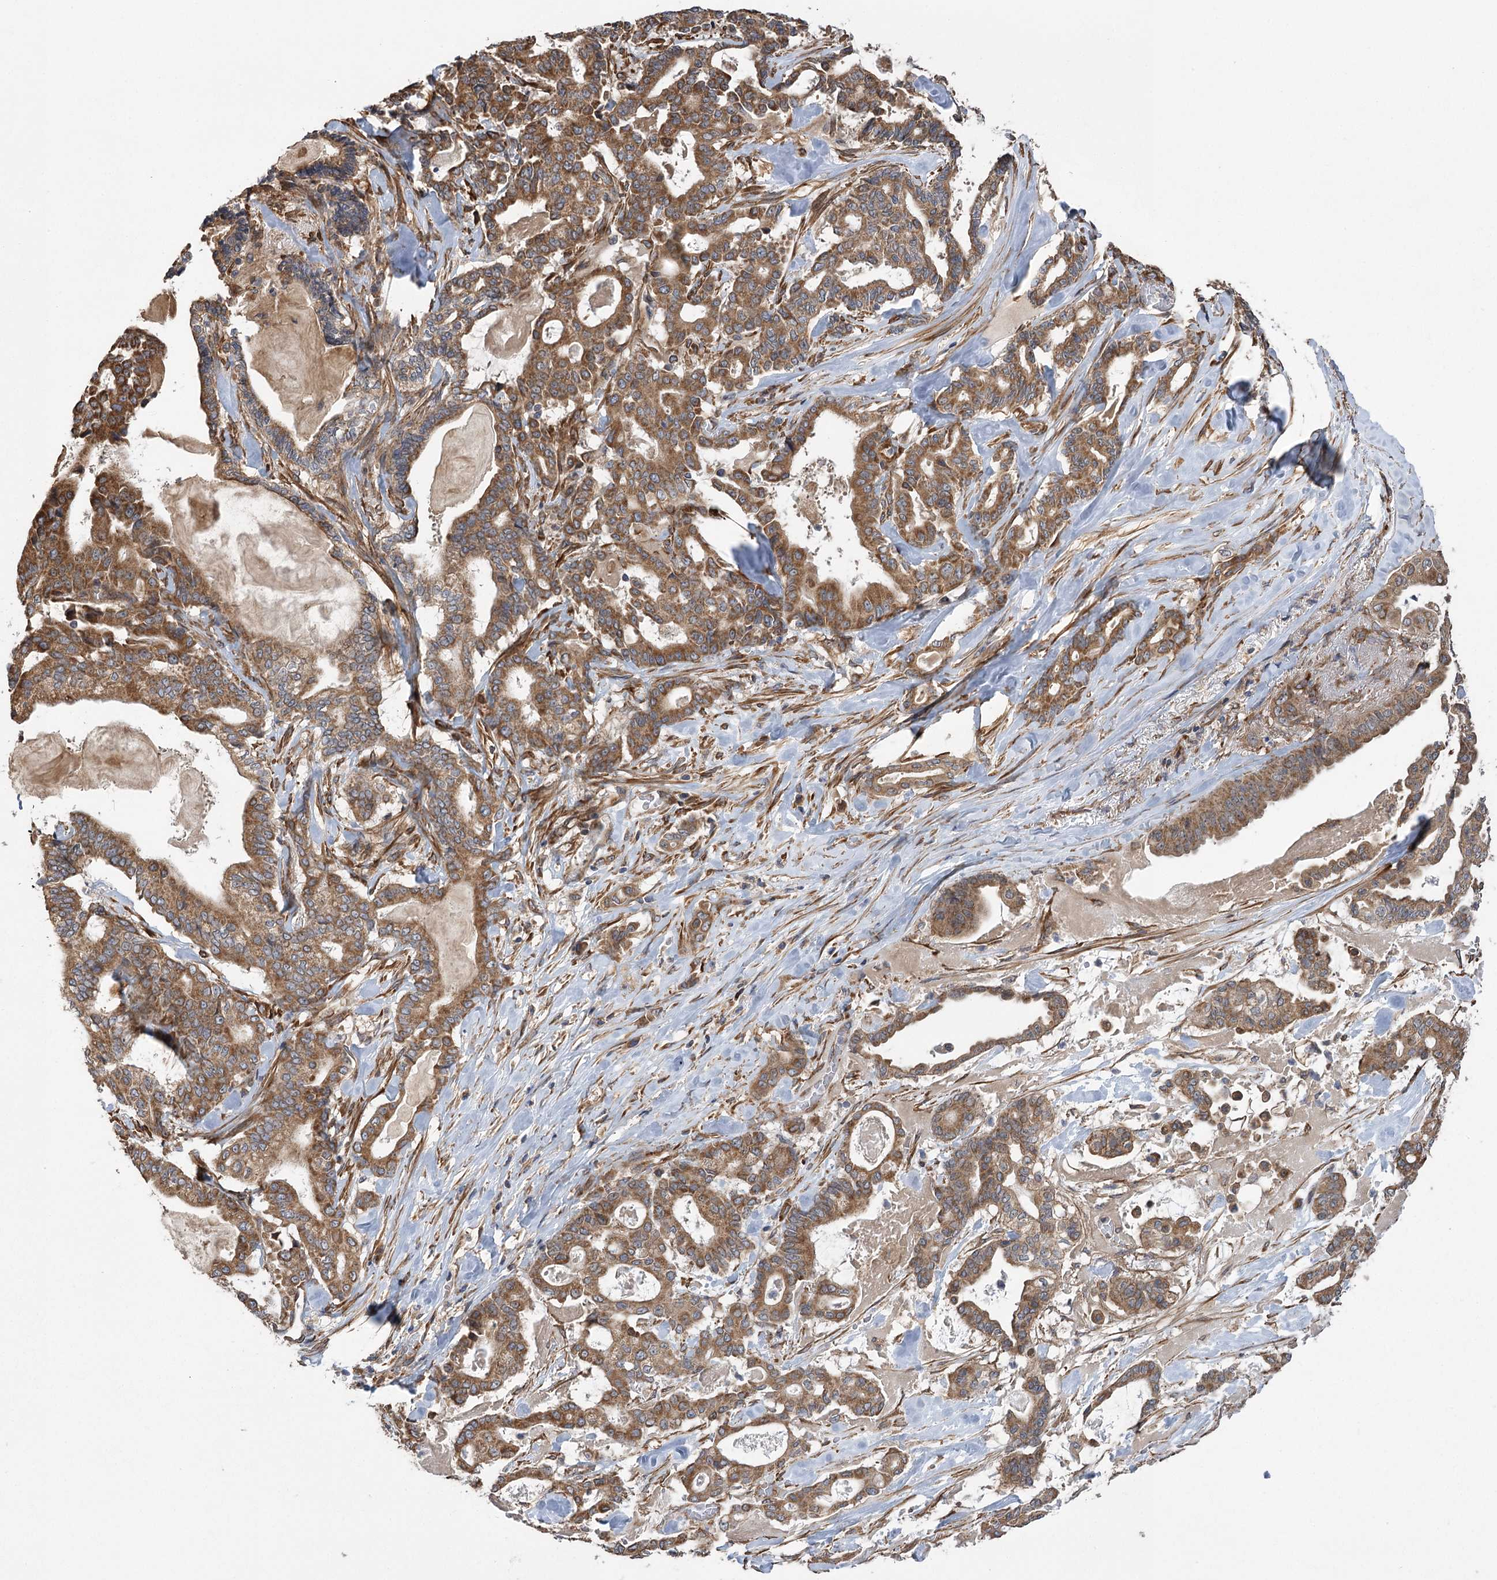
{"staining": {"intensity": "strong", "quantity": ">75%", "location": "cytoplasmic/membranous"}, "tissue": "pancreatic cancer", "cell_type": "Tumor cells", "image_type": "cancer", "snomed": [{"axis": "morphology", "description": "Adenocarcinoma, NOS"}, {"axis": "topography", "description": "Pancreas"}], "caption": "Tumor cells exhibit strong cytoplasmic/membranous positivity in approximately >75% of cells in adenocarcinoma (pancreatic).", "gene": "RWDD4", "patient": {"sex": "male", "age": 63}}